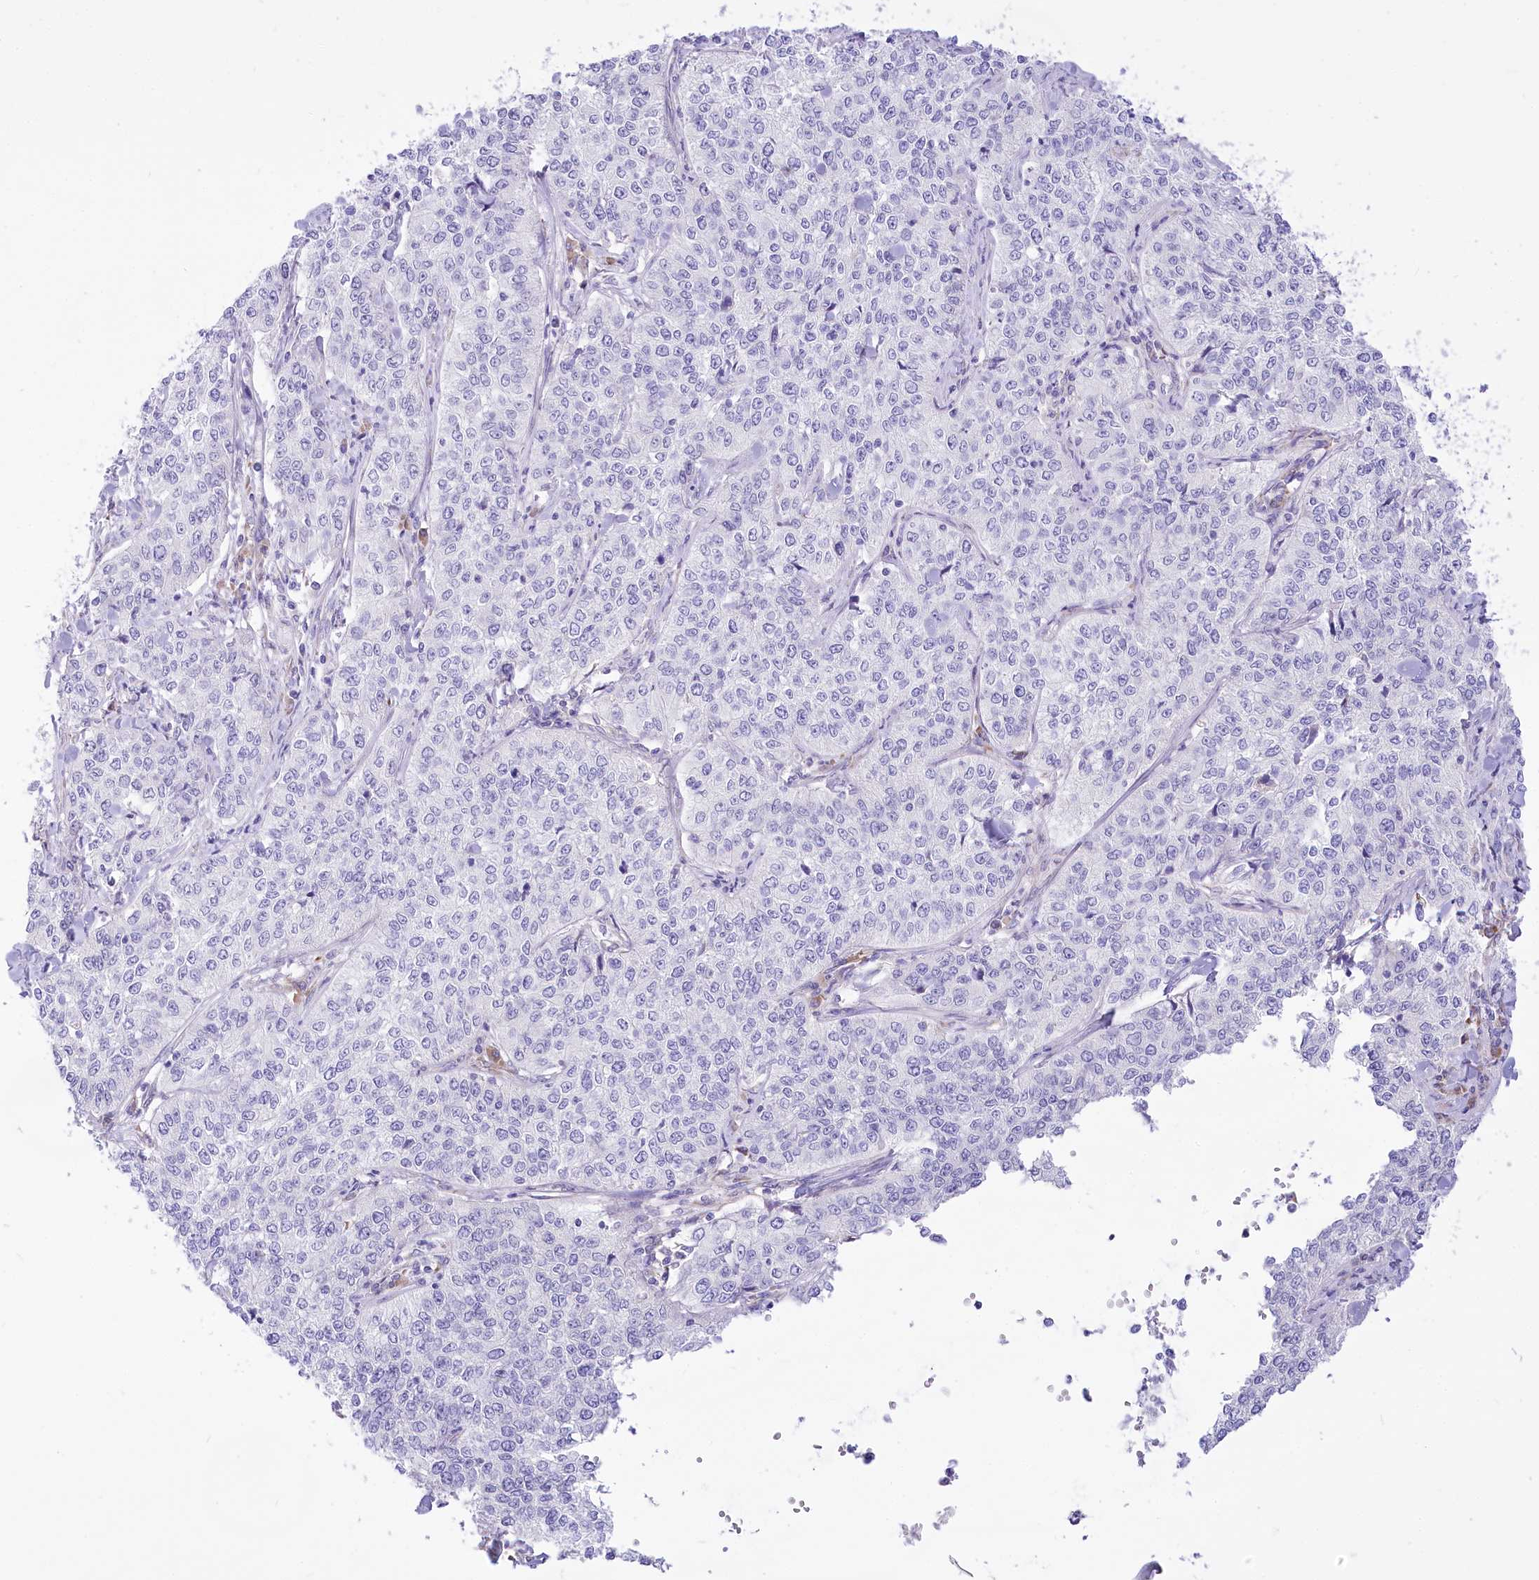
{"staining": {"intensity": "negative", "quantity": "none", "location": "none"}, "tissue": "cervical cancer", "cell_type": "Tumor cells", "image_type": "cancer", "snomed": [{"axis": "morphology", "description": "Squamous cell carcinoma, NOS"}, {"axis": "topography", "description": "Cervix"}], "caption": "IHC image of neoplastic tissue: human cervical cancer (squamous cell carcinoma) stained with DAB (3,3'-diaminobenzidine) displays no significant protein staining in tumor cells. (Immunohistochemistry, brightfield microscopy, high magnification).", "gene": "STT3B", "patient": {"sex": "female", "age": 35}}